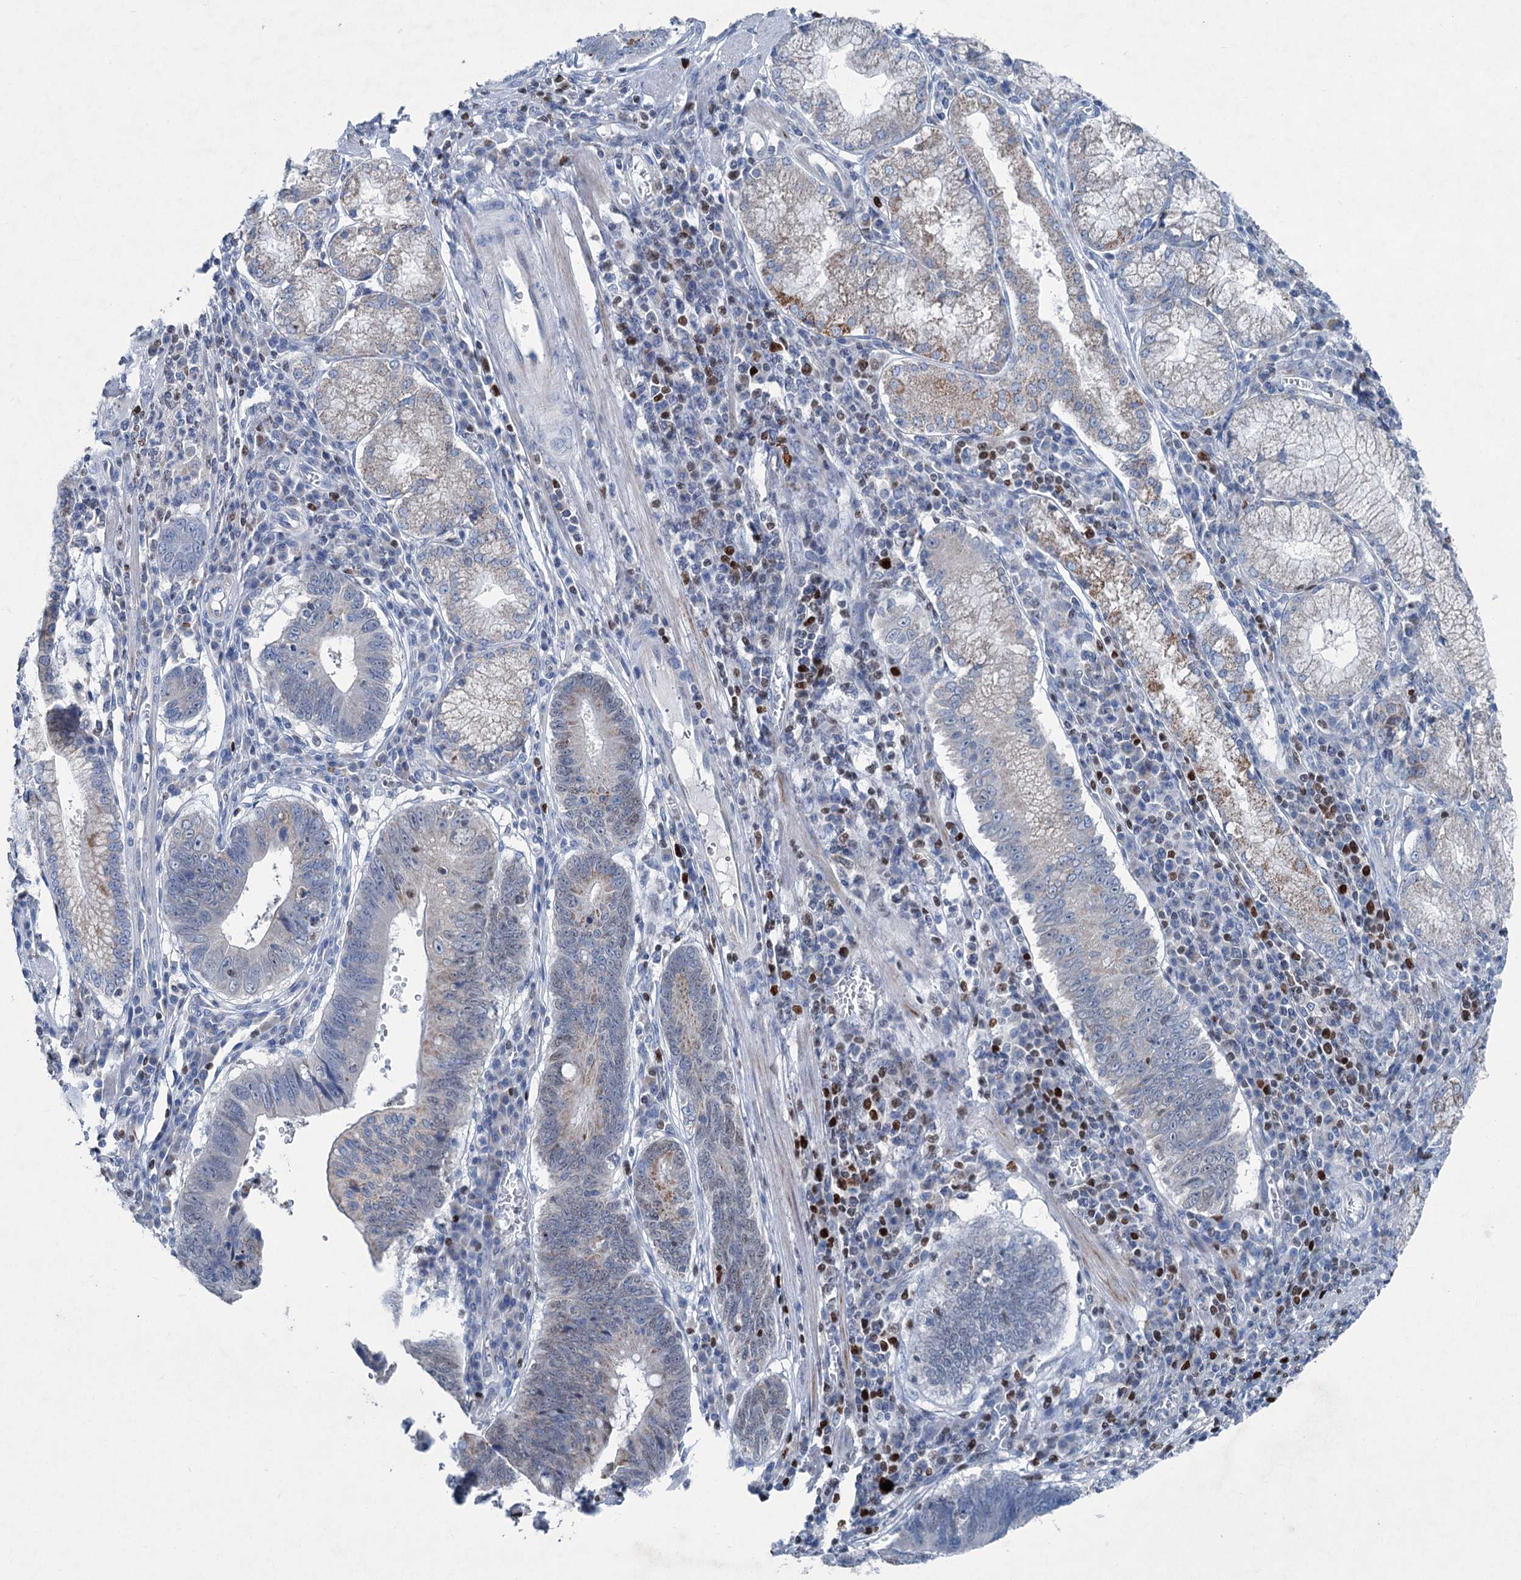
{"staining": {"intensity": "moderate", "quantity": "<25%", "location": "cytoplasmic/membranous,nuclear"}, "tissue": "stomach cancer", "cell_type": "Tumor cells", "image_type": "cancer", "snomed": [{"axis": "morphology", "description": "Adenocarcinoma, NOS"}, {"axis": "topography", "description": "Stomach"}], "caption": "Moderate cytoplasmic/membranous and nuclear positivity is present in approximately <25% of tumor cells in adenocarcinoma (stomach). (DAB IHC with brightfield microscopy, high magnification).", "gene": "ELP4", "patient": {"sex": "male", "age": 59}}